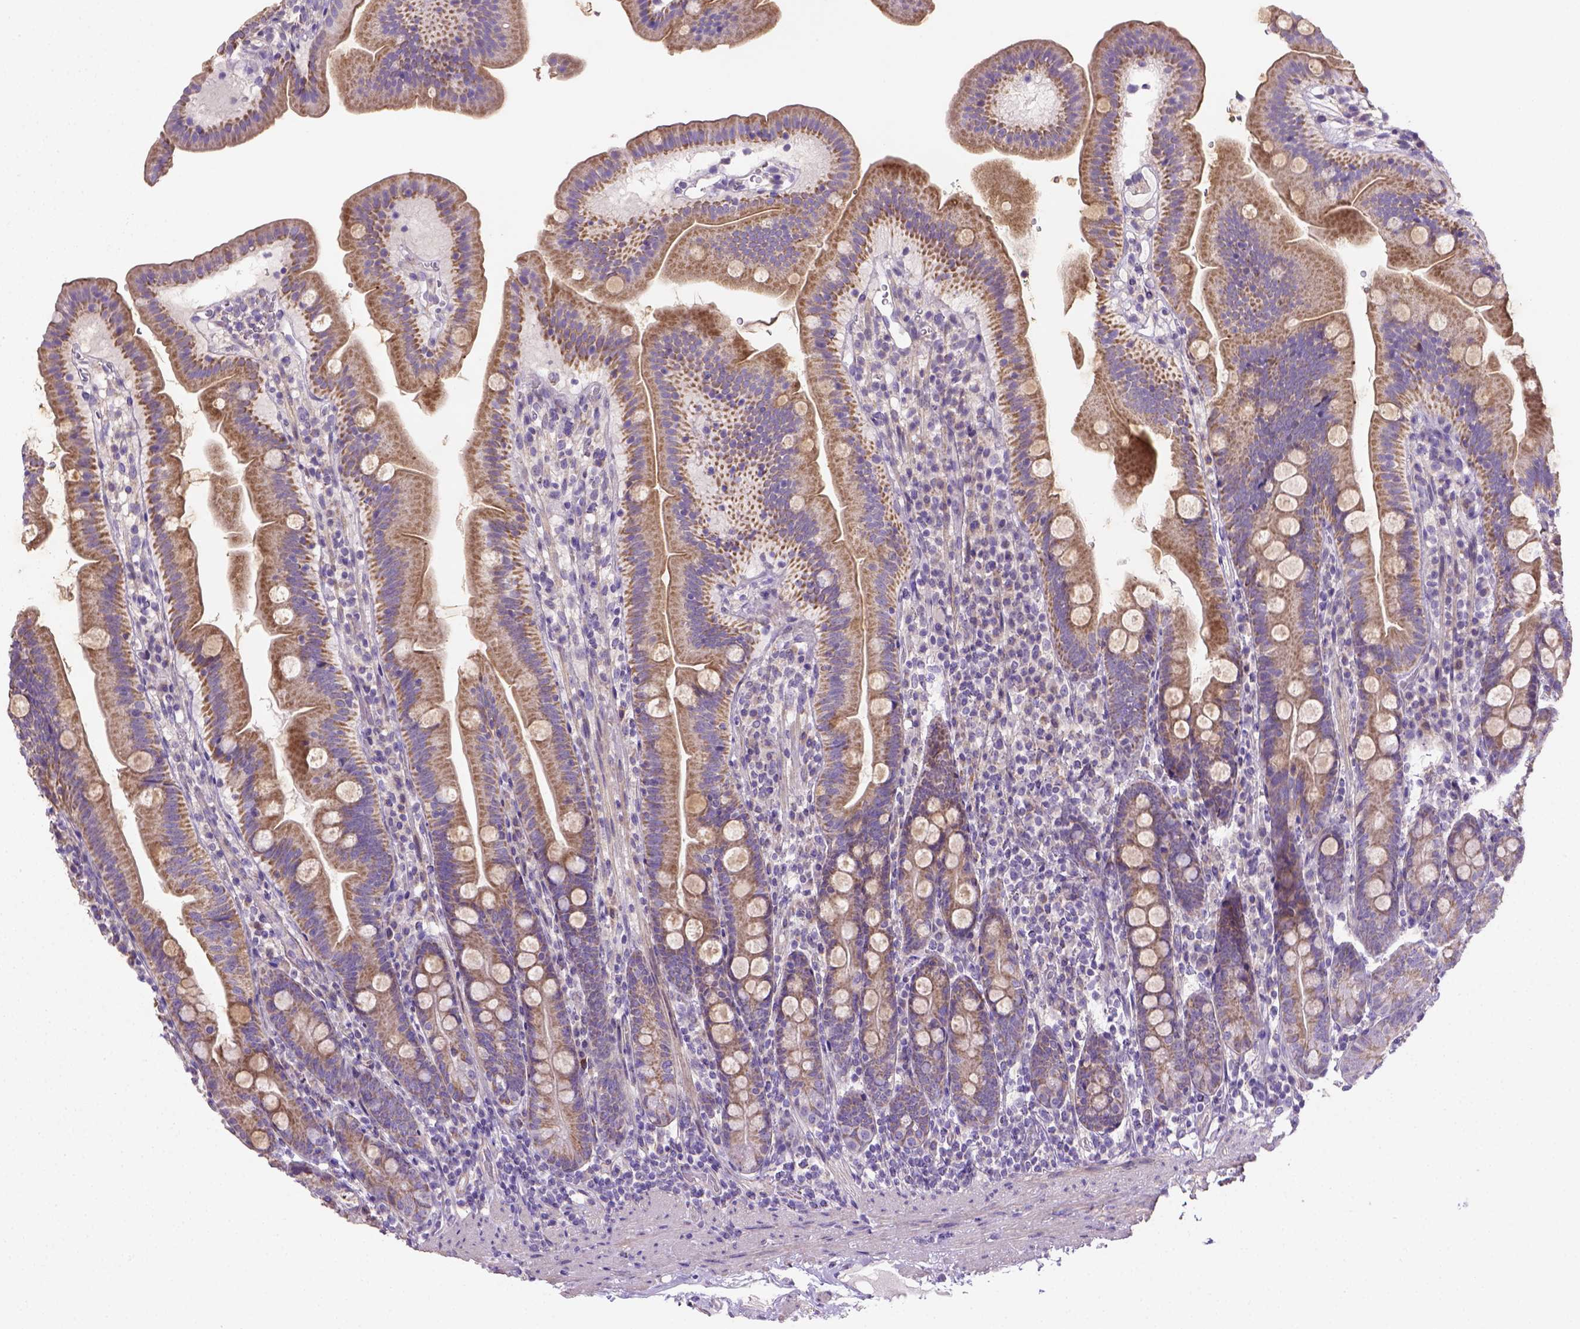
{"staining": {"intensity": "moderate", "quantity": ">75%", "location": "cytoplasmic/membranous"}, "tissue": "duodenum", "cell_type": "Glandular cells", "image_type": "normal", "snomed": [{"axis": "morphology", "description": "Normal tissue, NOS"}, {"axis": "topography", "description": "Duodenum"}], "caption": "Protein positivity by immunohistochemistry demonstrates moderate cytoplasmic/membranous staining in approximately >75% of glandular cells in benign duodenum. The protein of interest is shown in brown color, while the nuclei are stained blue.", "gene": "HTRA1", "patient": {"sex": "female", "age": 67}}